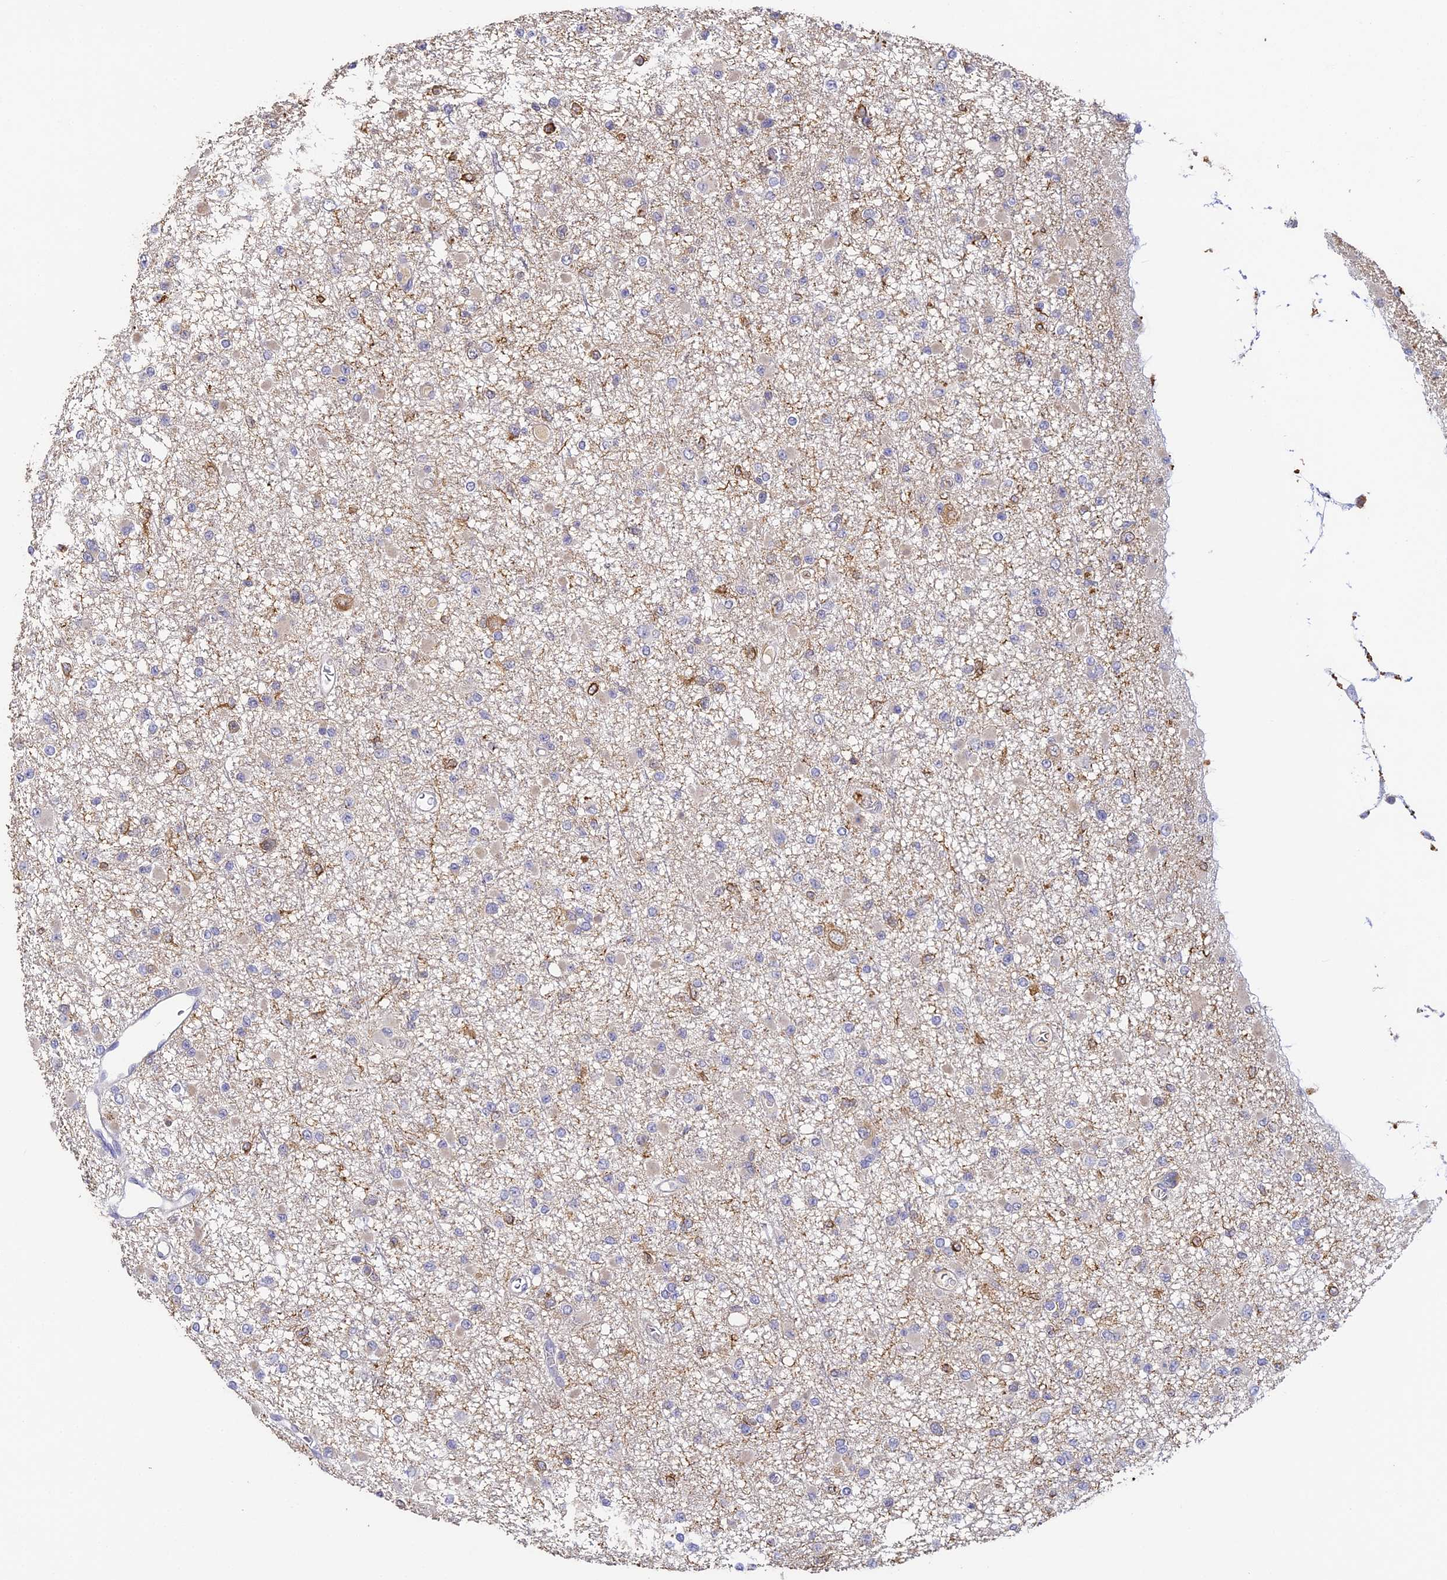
{"staining": {"intensity": "moderate", "quantity": "<25%", "location": "cytoplasmic/membranous"}, "tissue": "glioma", "cell_type": "Tumor cells", "image_type": "cancer", "snomed": [{"axis": "morphology", "description": "Glioma, malignant, Low grade"}, {"axis": "topography", "description": "Brain"}], "caption": "The histopathology image demonstrates immunohistochemical staining of malignant glioma (low-grade). There is moderate cytoplasmic/membranous expression is identified in approximately <25% of tumor cells.", "gene": "YAE1", "patient": {"sex": "female", "age": 22}}